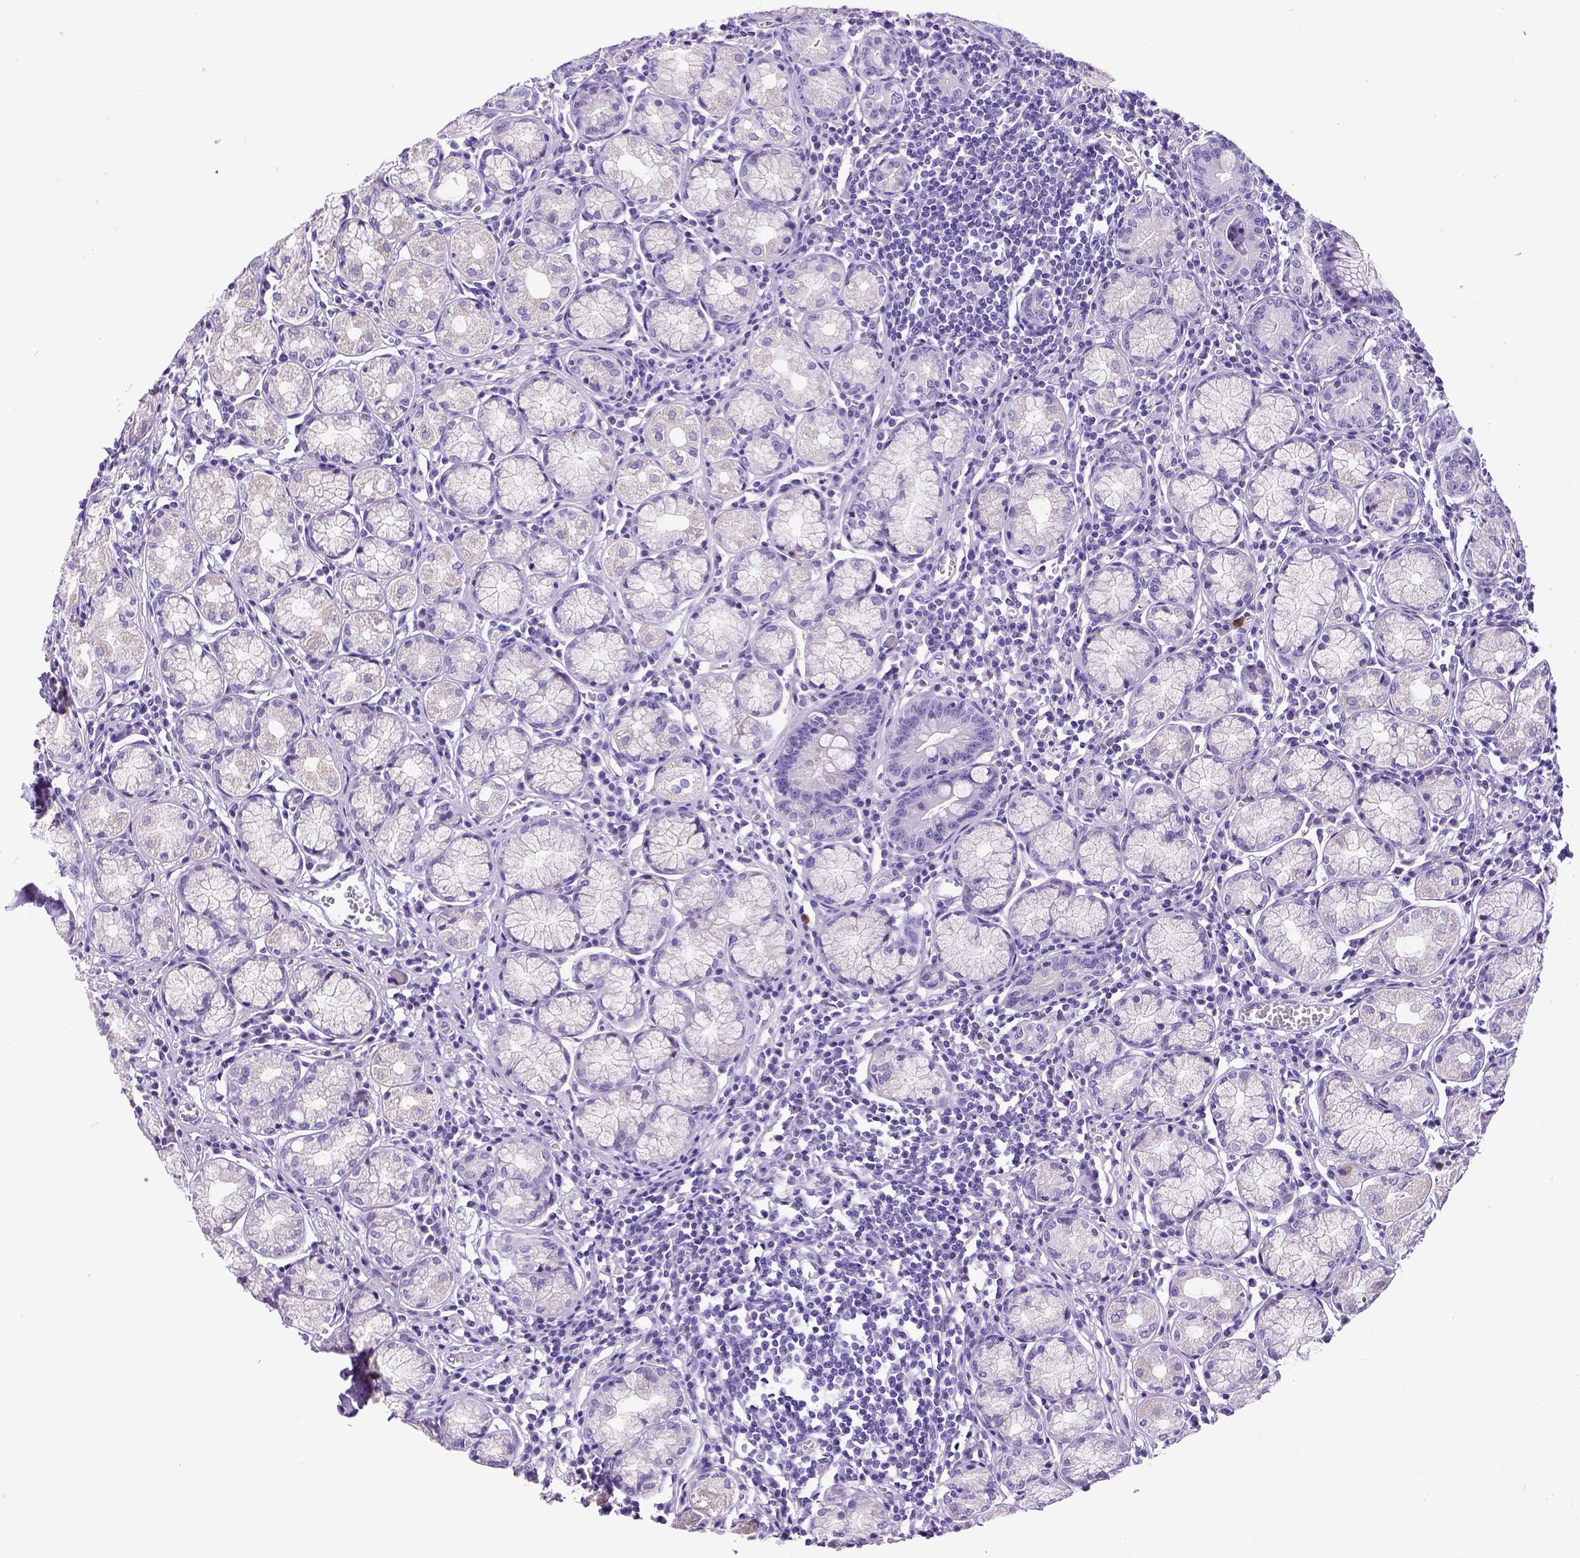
{"staining": {"intensity": "negative", "quantity": "none", "location": "none"}, "tissue": "stomach", "cell_type": "Glandular cells", "image_type": "normal", "snomed": [{"axis": "morphology", "description": "Normal tissue, NOS"}, {"axis": "topography", "description": "Stomach"}], "caption": "Glandular cells show no significant protein staining in benign stomach. (Brightfield microscopy of DAB (3,3'-diaminobenzidine) IHC at high magnification).", "gene": "SATB2", "patient": {"sex": "male", "age": 55}}